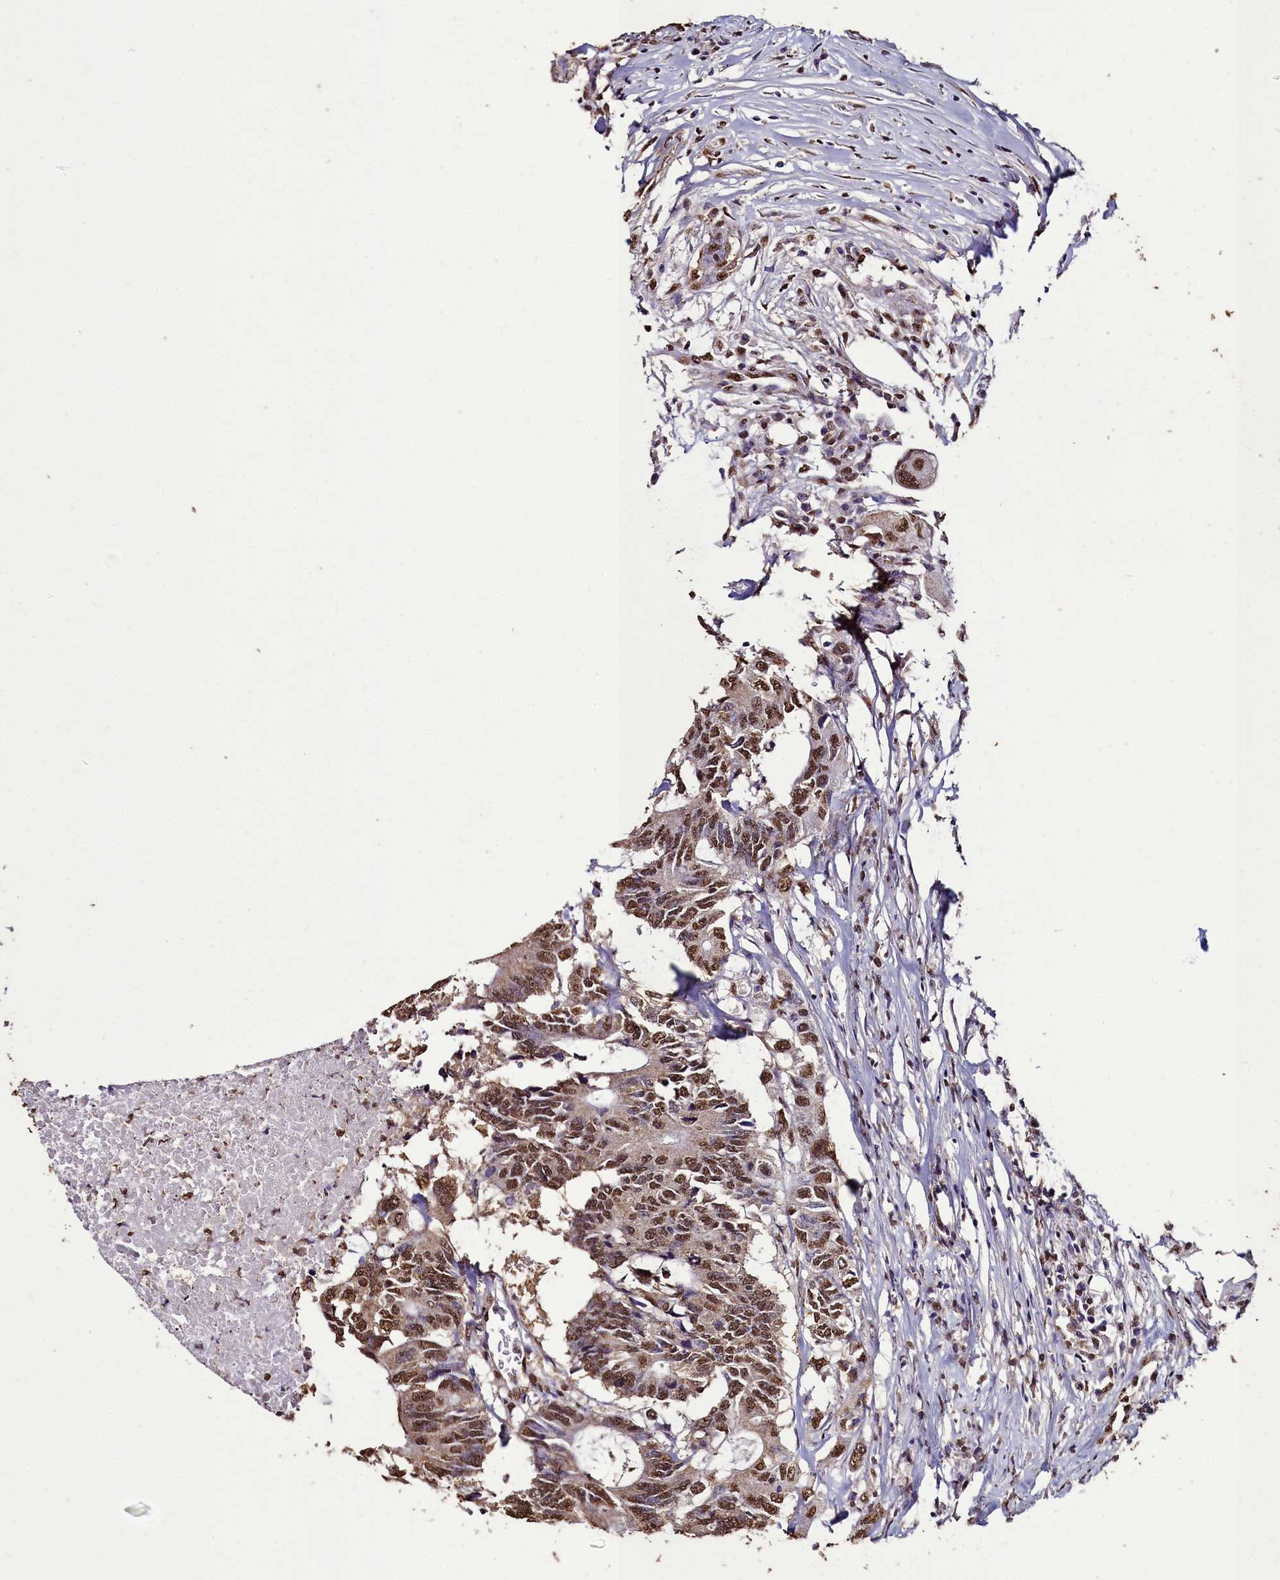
{"staining": {"intensity": "moderate", "quantity": ">75%", "location": "nuclear"}, "tissue": "colorectal cancer", "cell_type": "Tumor cells", "image_type": "cancer", "snomed": [{"axis": "morphology", "description": "Adenocarcinoma, NOS"}, {"axis": "topography", "description": "Colon"}], "caption": "Moderate nuclear staining is appreciated in approximately >75% of tumor cells in adenocarcinoma (colorectal).", "gene": "TRIP6", "patient": {"sex": "male", "age": 71}}